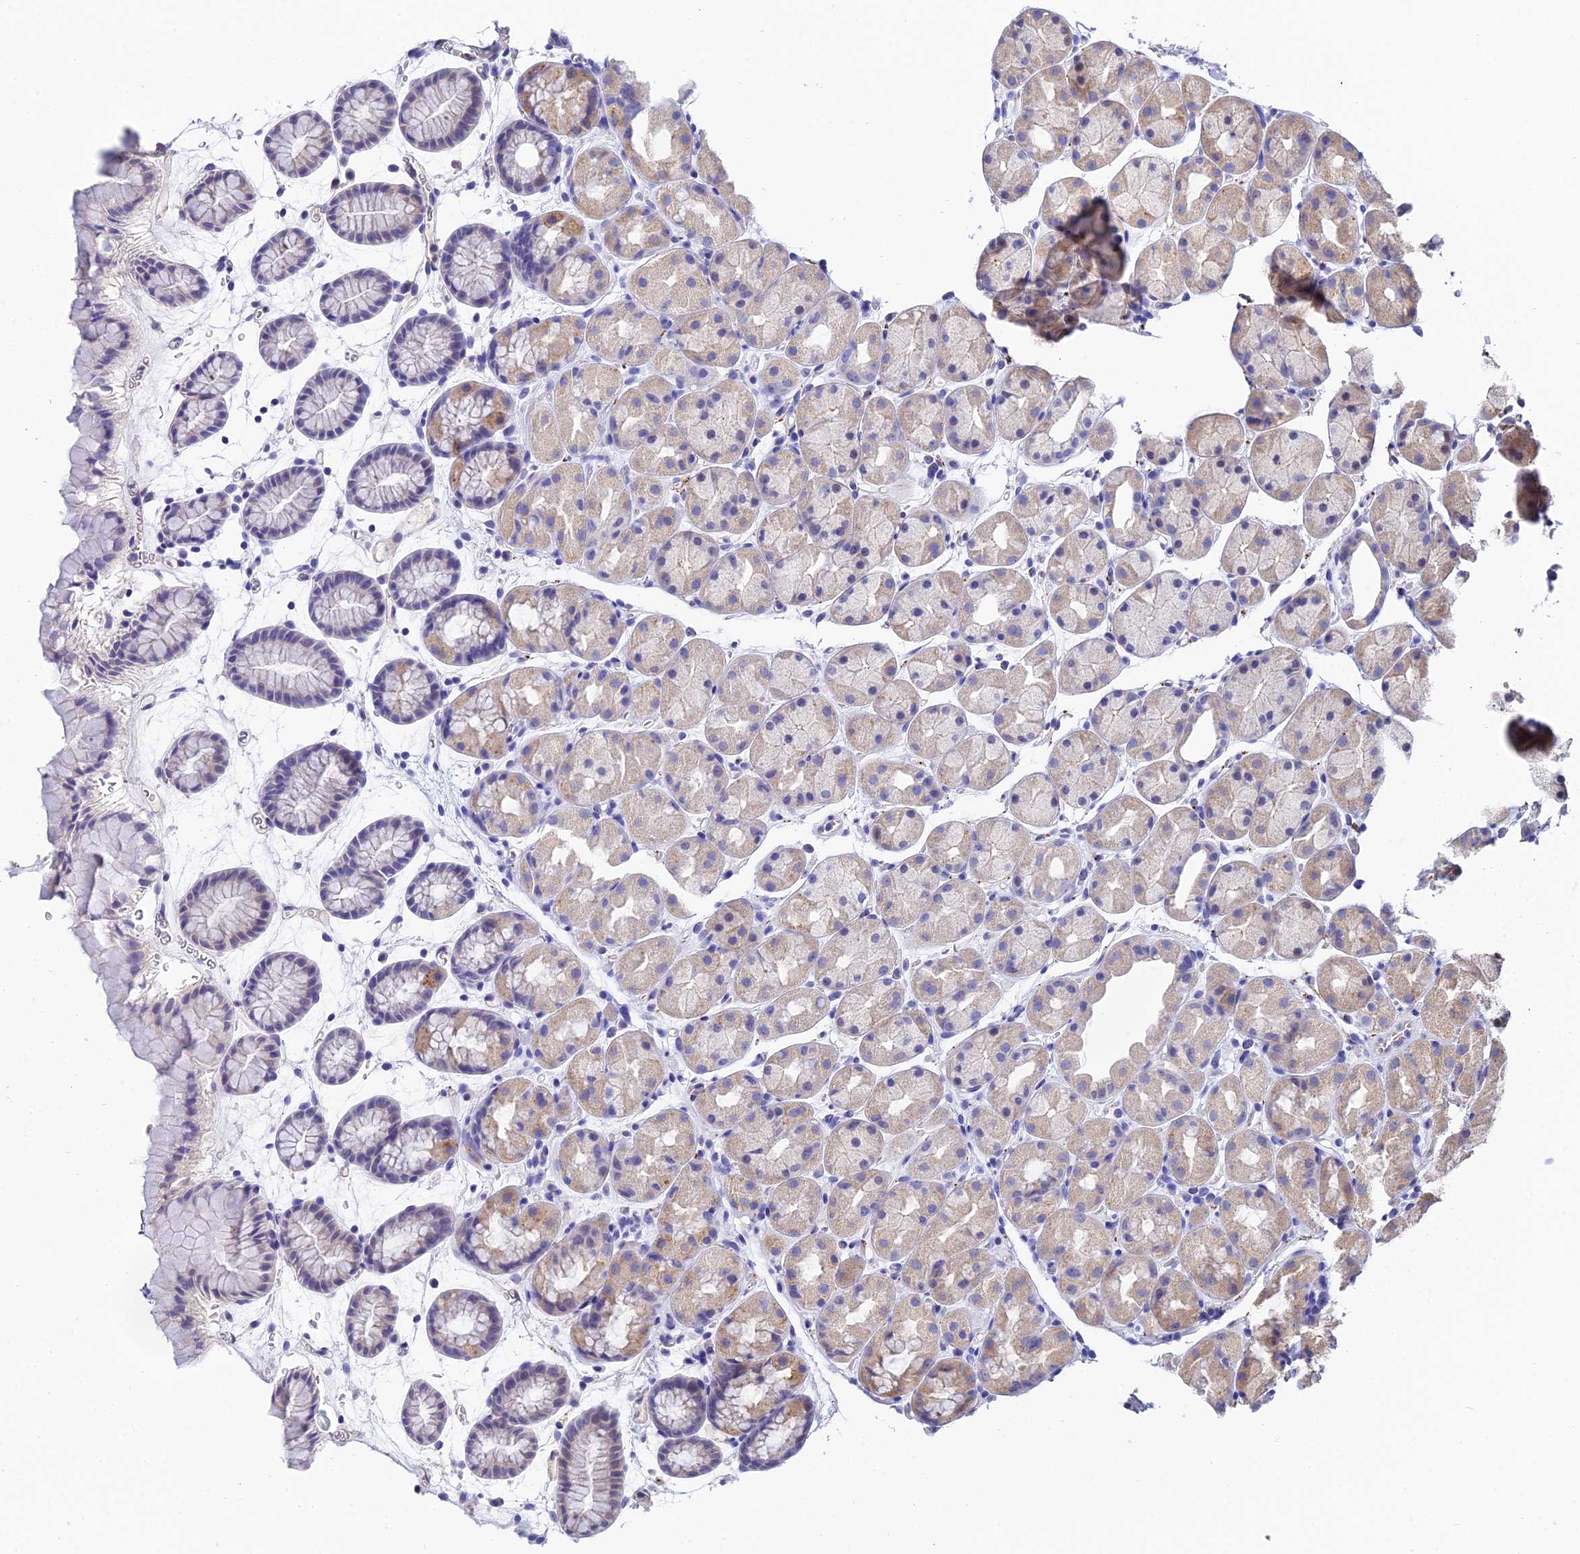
{"staining": {"intensity": "weak", "quantity": "25%-75%", "location": "cytoplasmic/membranous"}, "tissue": "stomach", "cell_type": "Glandular cells", "image_type": "normal", "snomed": [{"axis": "morphology", "description": "Normal tissue, NOS"}, {"axis": "topography", "description": "Stomach, upper"}, {"axis": "topography", "description": "Stomach"}], "caption": "The micrograph displays immunohistochemical staining of unremarkable stomach. There is weak cytoplasmic/membranous staining is present in about 25%-75% of glandular cells.", "gene": "APOBEC3H", "patient": {"sex": "male", "age": 47}}